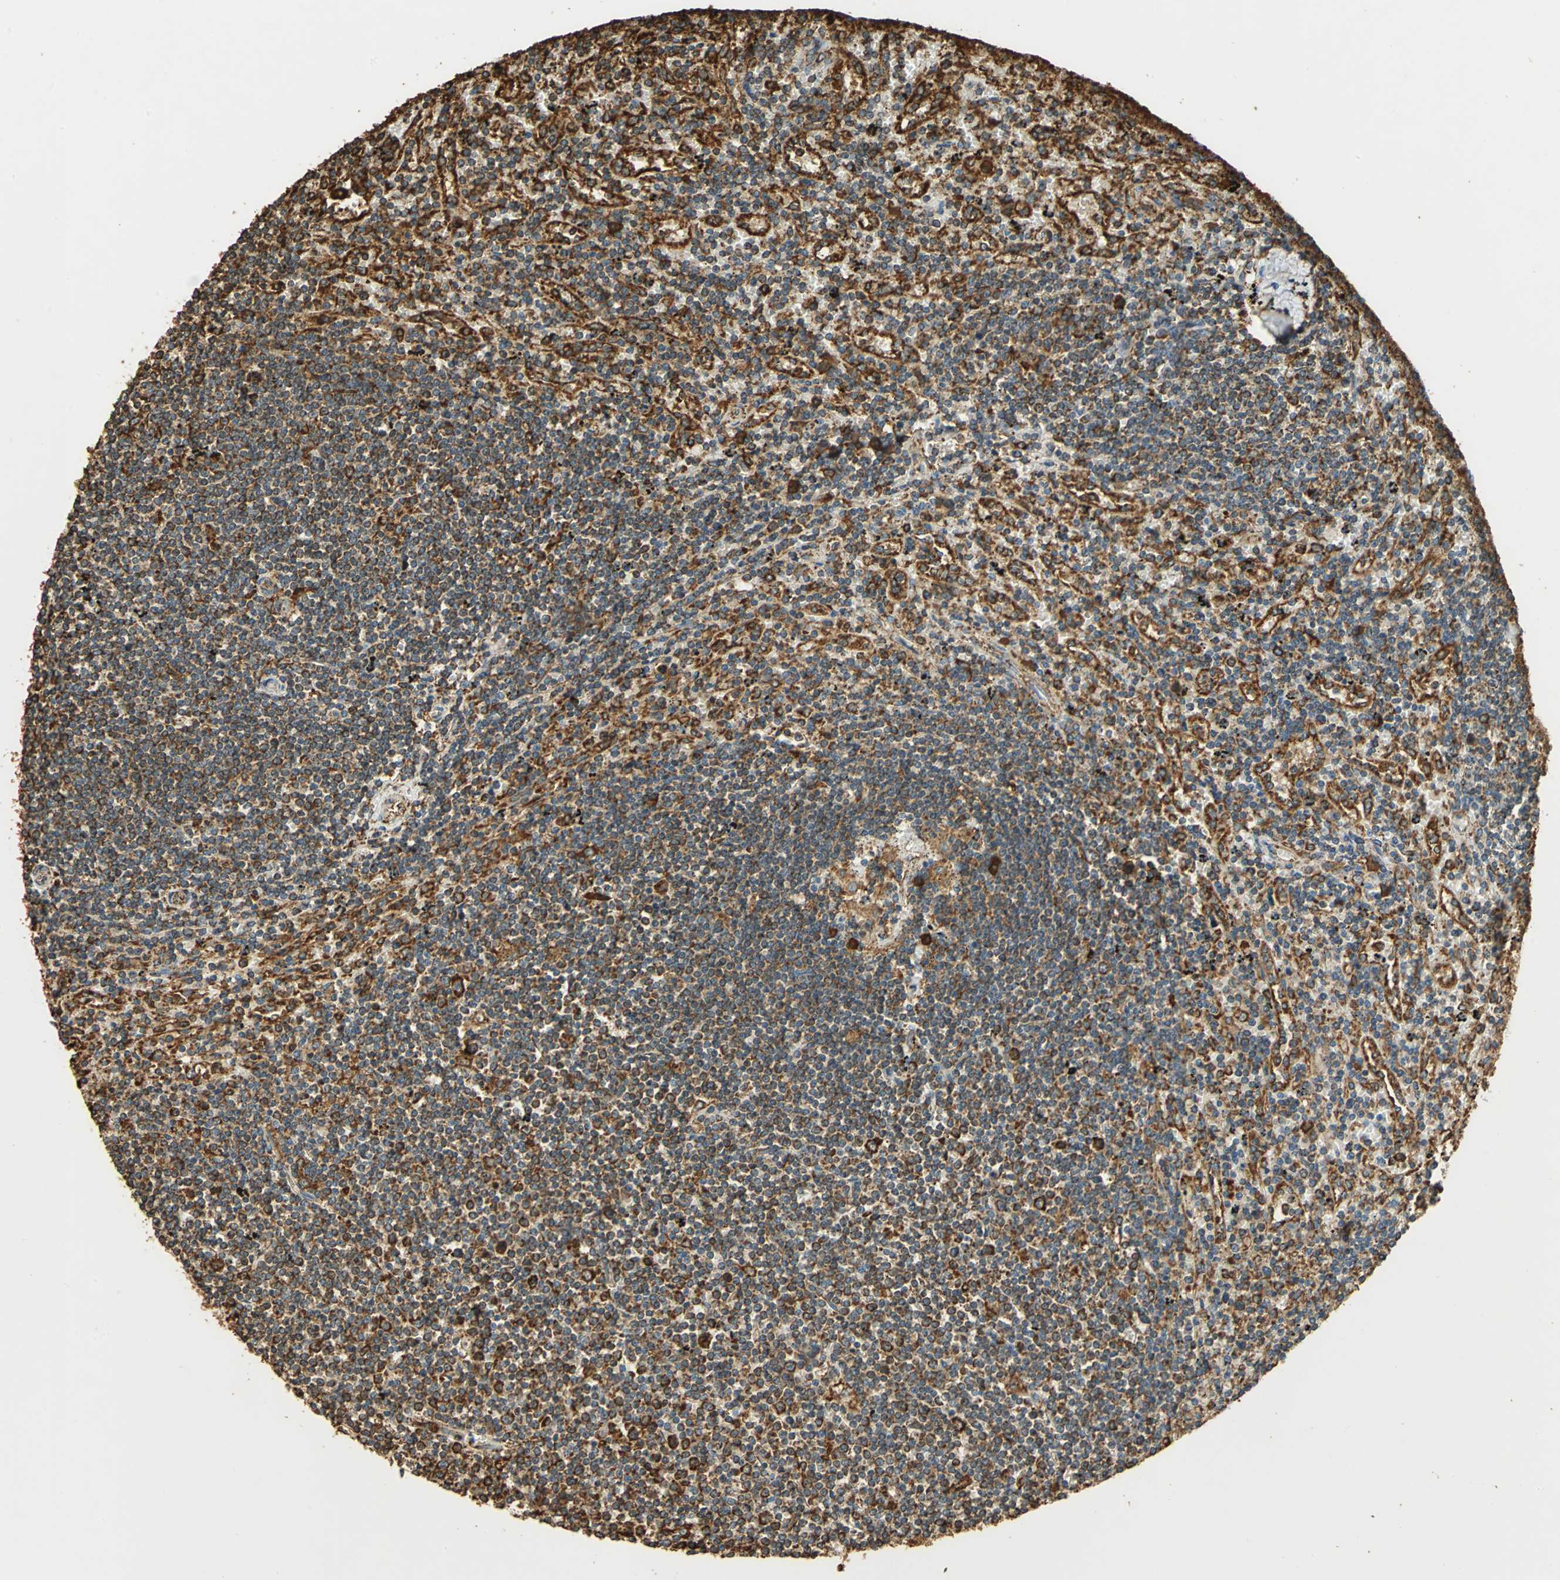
{"staining": {"intensity": "moderate", "quantity": ">75%", "location": "cytoplasmic/membranous"}, "tissue": "lymphoma", "cell_type": "Tumor cells", "image_type": "cancer", "snomed": [{"axis": "morphology", "description": "Malignant lymphoma, non-Hodgkin's type, Low grade"}, {"axis": "topography", "description": "Spleen"}], "caption": "Human lymphoma stained for a protein (brown) reveals moderate cytoplasmic/membranous positive positivity in about >75% of tumor cells.", "gene": "HSP90B1", "patient": {"sex": "male", "age": 76}}